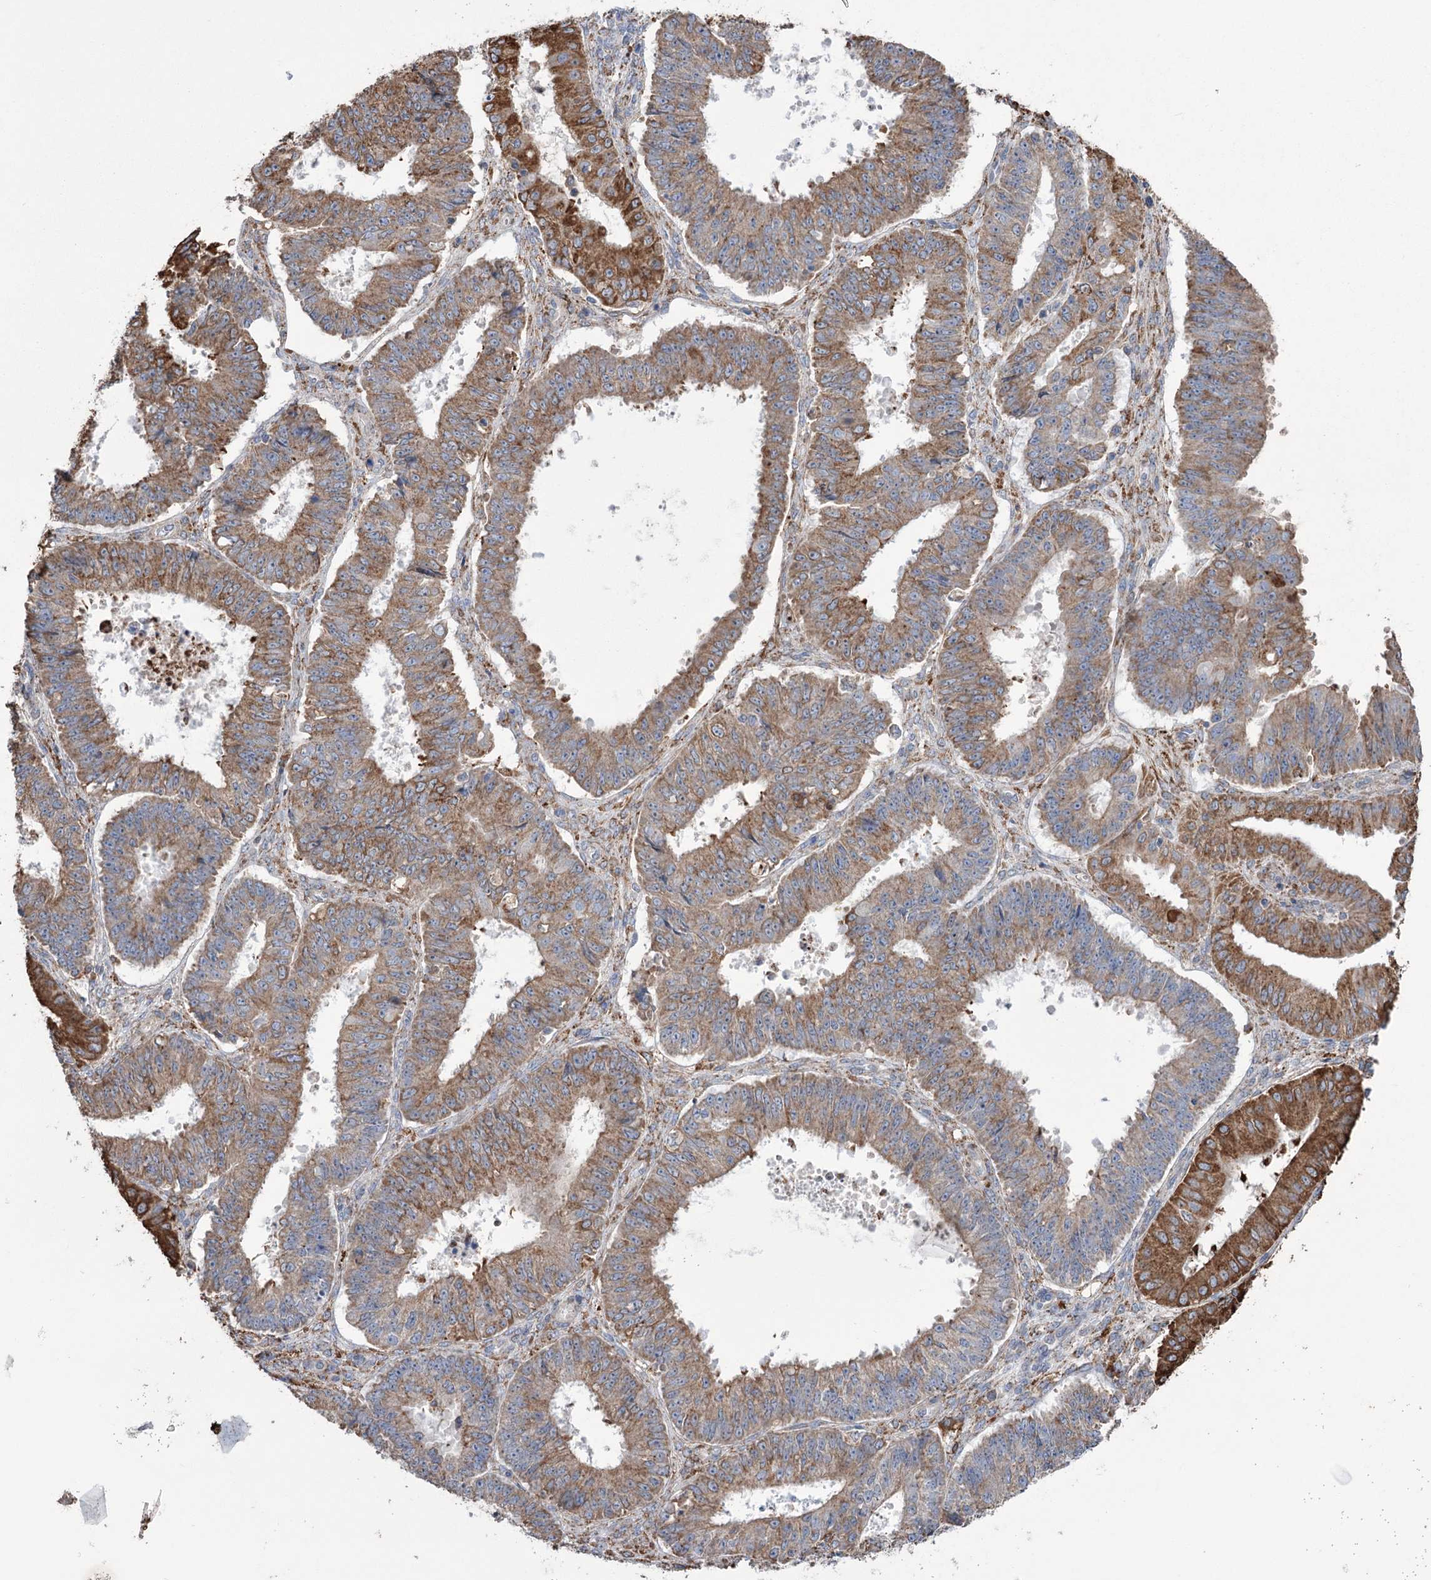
{"staining": {"intensity": "strong", "quantity": "25%-75%", "location": "cytoplasmic/membranous"}, "tissue": "ovarian cancer", "cell_type": "Tumor cells", "image_type": "cancer", "snomed": [{"axis": "morphology", "description": "Carcinoma, endometroid"}, {"axis": "topography", "description": "Appendix"}, {"axis": "topography", "description": "Ovary"}], "caption": "Ovarian cancer stained with a brown dye exhibits strong cytoplasmic/membranous positive positivity in about 25%-75% of tumor cells.", "gene": "TRIM71", "patient": {"sex": "female", "age": 42}}